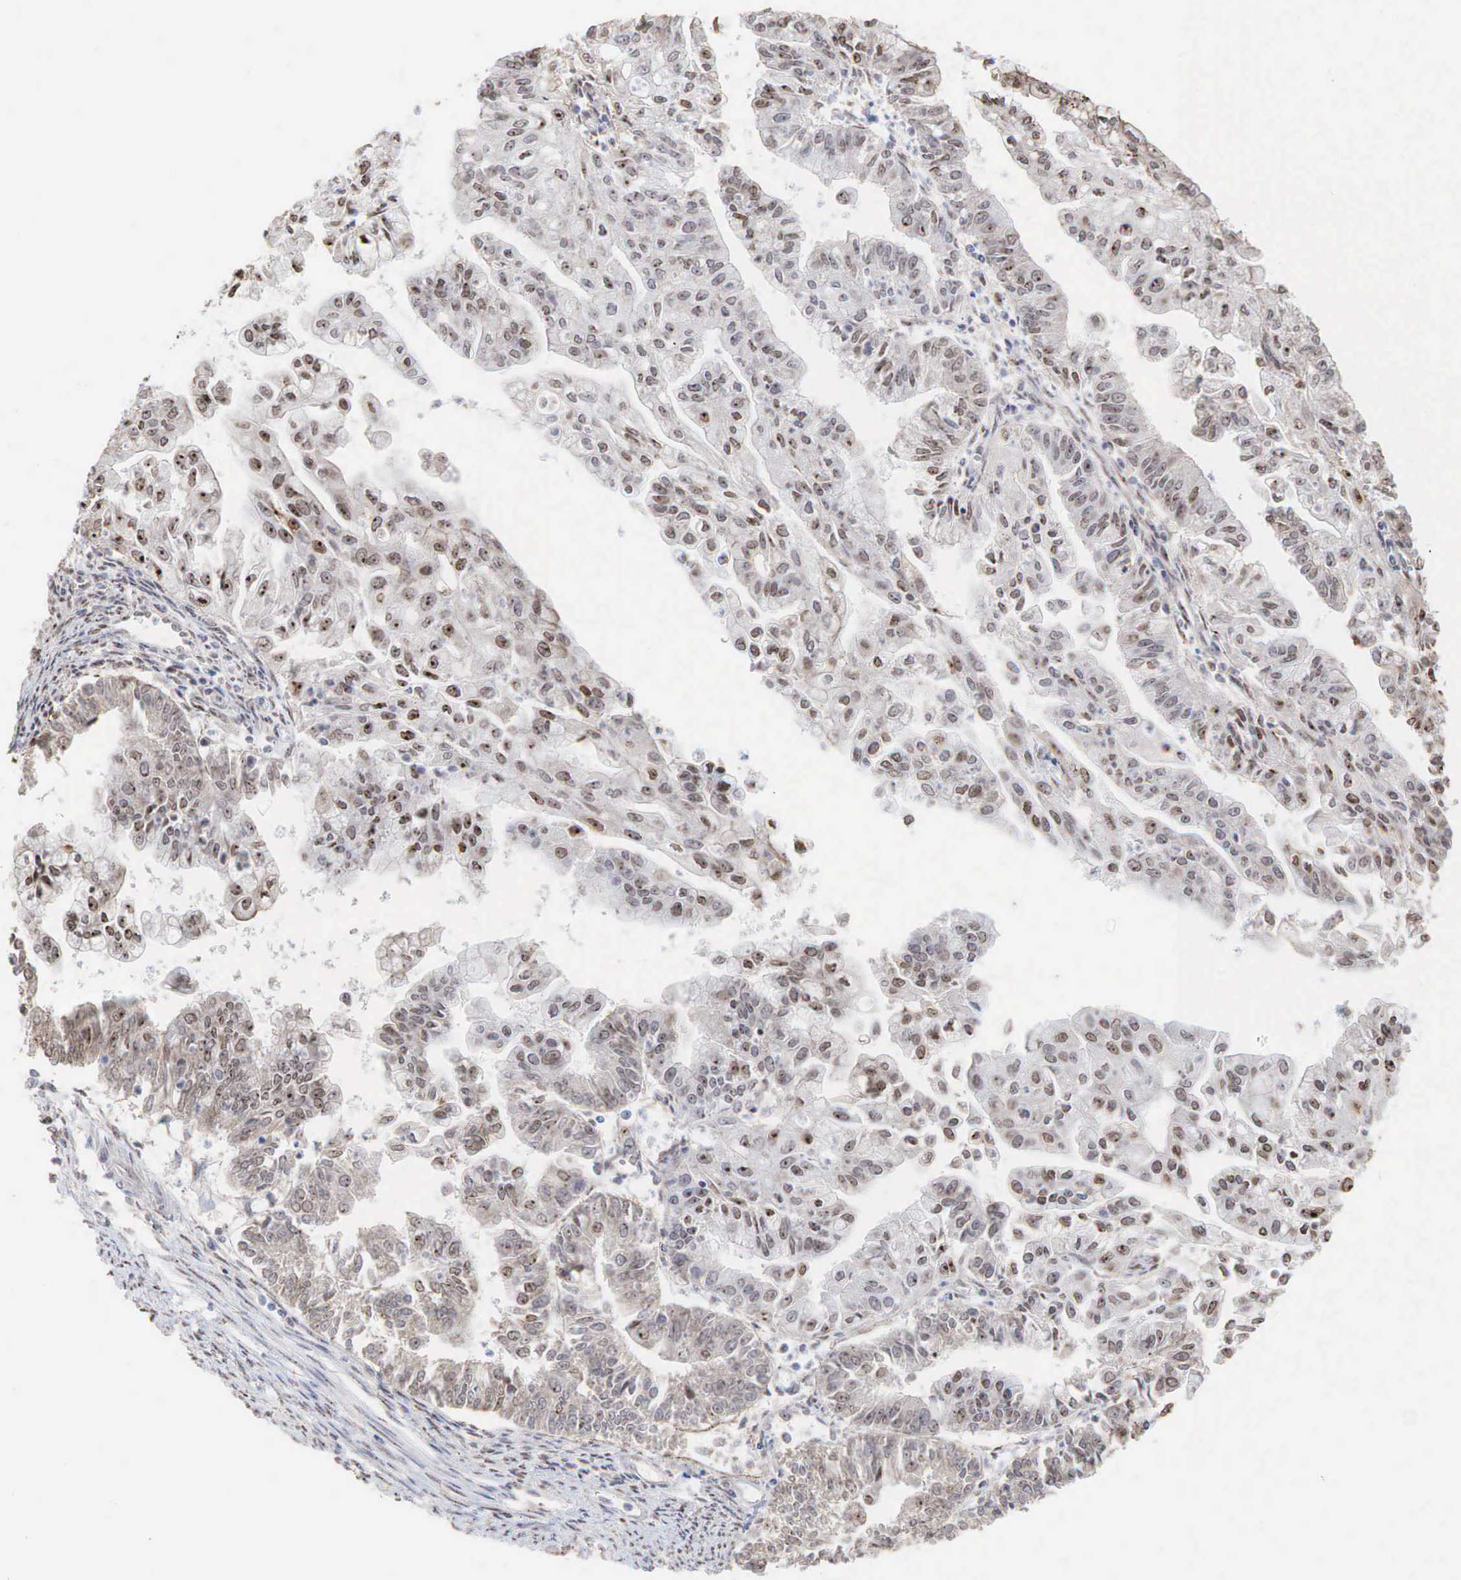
{"staining": {"intensity": "strong", "quantity": ">75%", "location": "cytoplasmic/membranous,nuclear"}, "tissue": "endometrial cancer", "cell_type": "Tumor cells", "image_type": "cancer", "snomed": [{"axis": "morphology", "description": "Adenocarcinoma, NOS"}, {"axis": "topography", "description": "Endometrium"}], "caption": "This image reveals adenocarcinoma (endometrial) stained with immunohistochemistry to label a protein in brown. The cytoplasmic/membranous and nuclear of tumor cells show strong positivity for the protein. Nuclei are counter-stained blue.", "gene": "DKC1", "patient": {"sex": "female", "age": 75}}